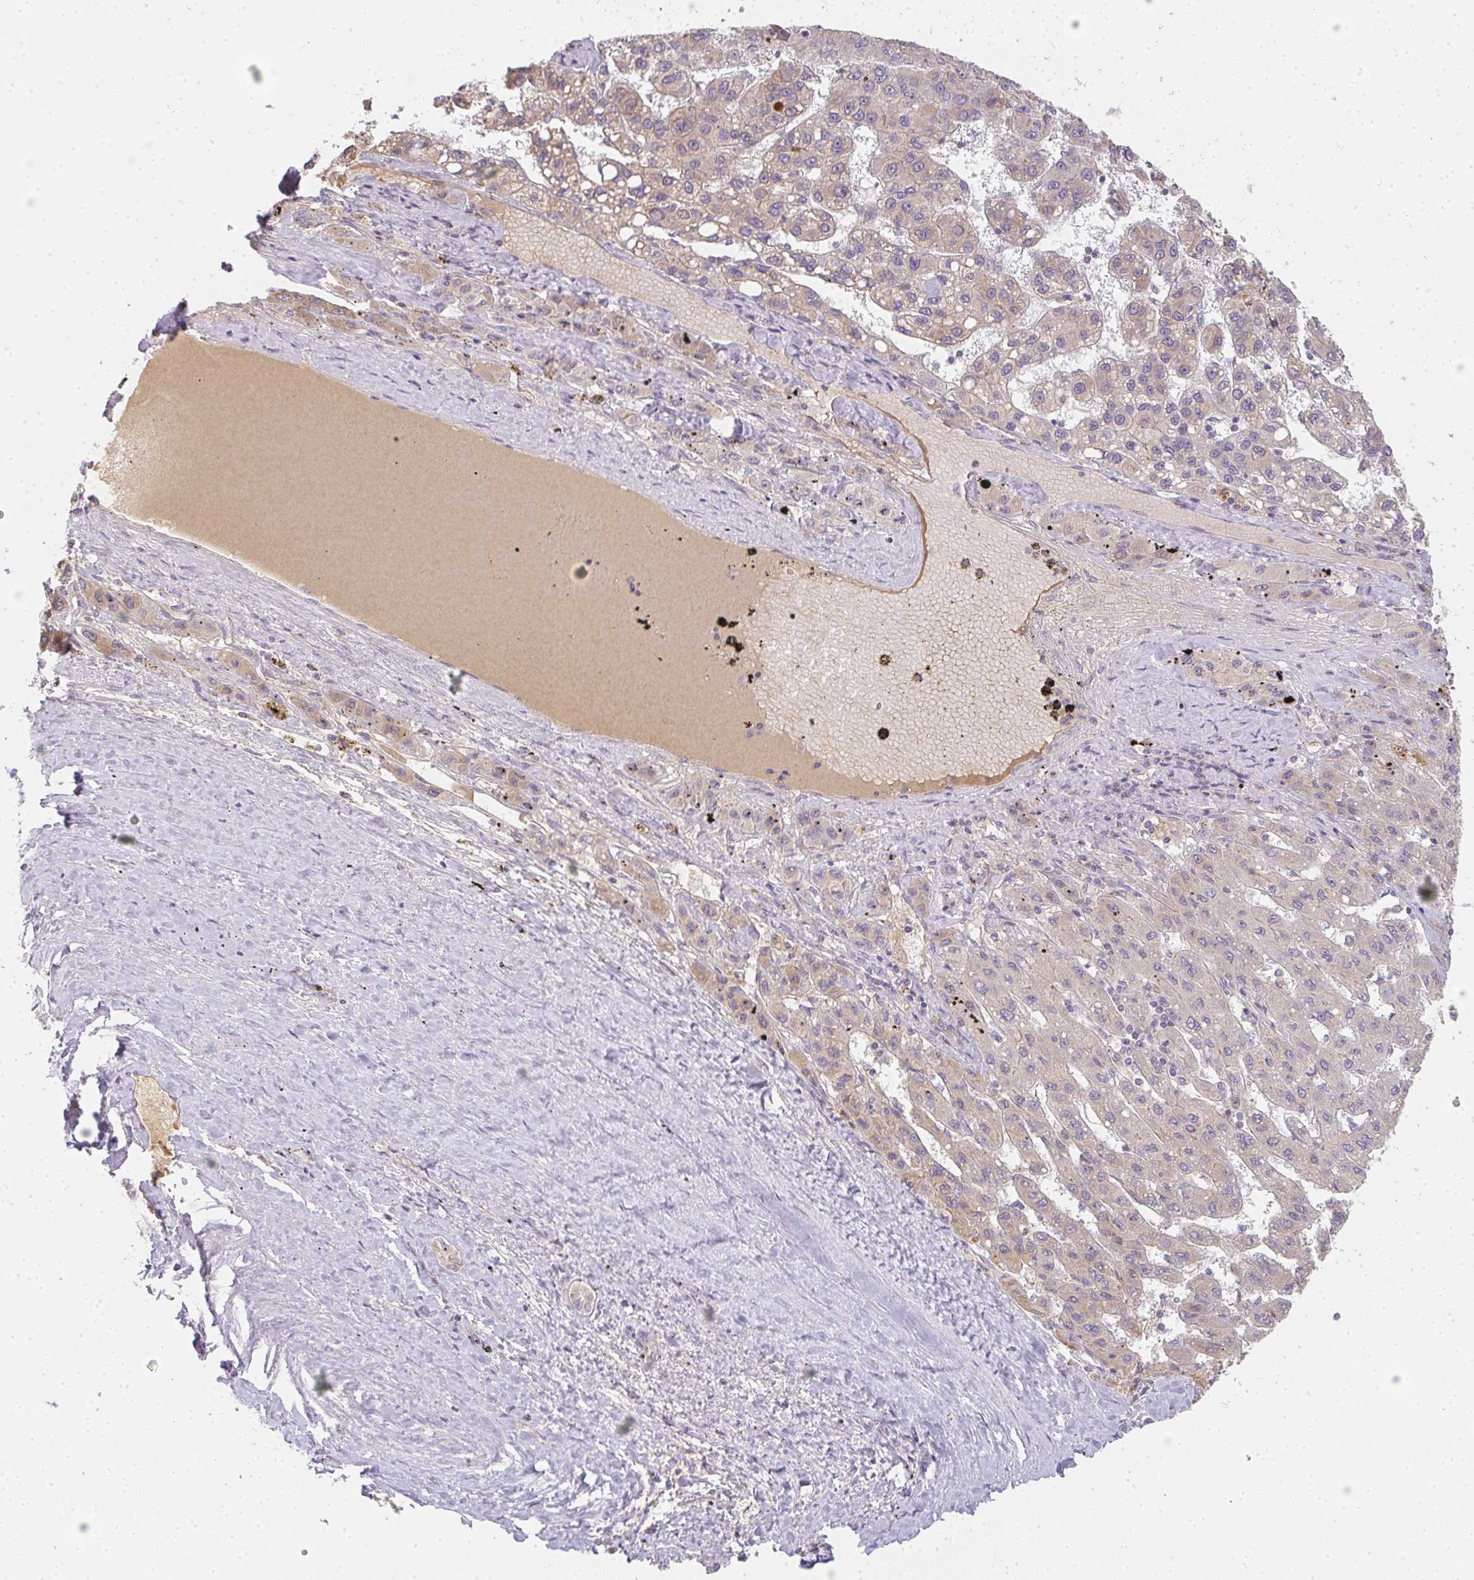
{"staining": {"intensity": "weak", "quantity": "<25%", "location": "cytoplasmic/membranous"}, "tissue": "liver cancer", "cell_type": "Tumor cells", "image_type": "cancer", "snomed": [{"axis": "morphology", "description": "Carcinoma, Hepatocellular, NOS"}, {"axis": "topography", "description": "Liver"}], "caption": "High power microscopy image of an IHC micrograph of hepatocellular carcinoma (liver), revealing no significant expression in tumor cells.", "gene": "SLC35B3", "patient": {"sex": "female", "age": 82}}